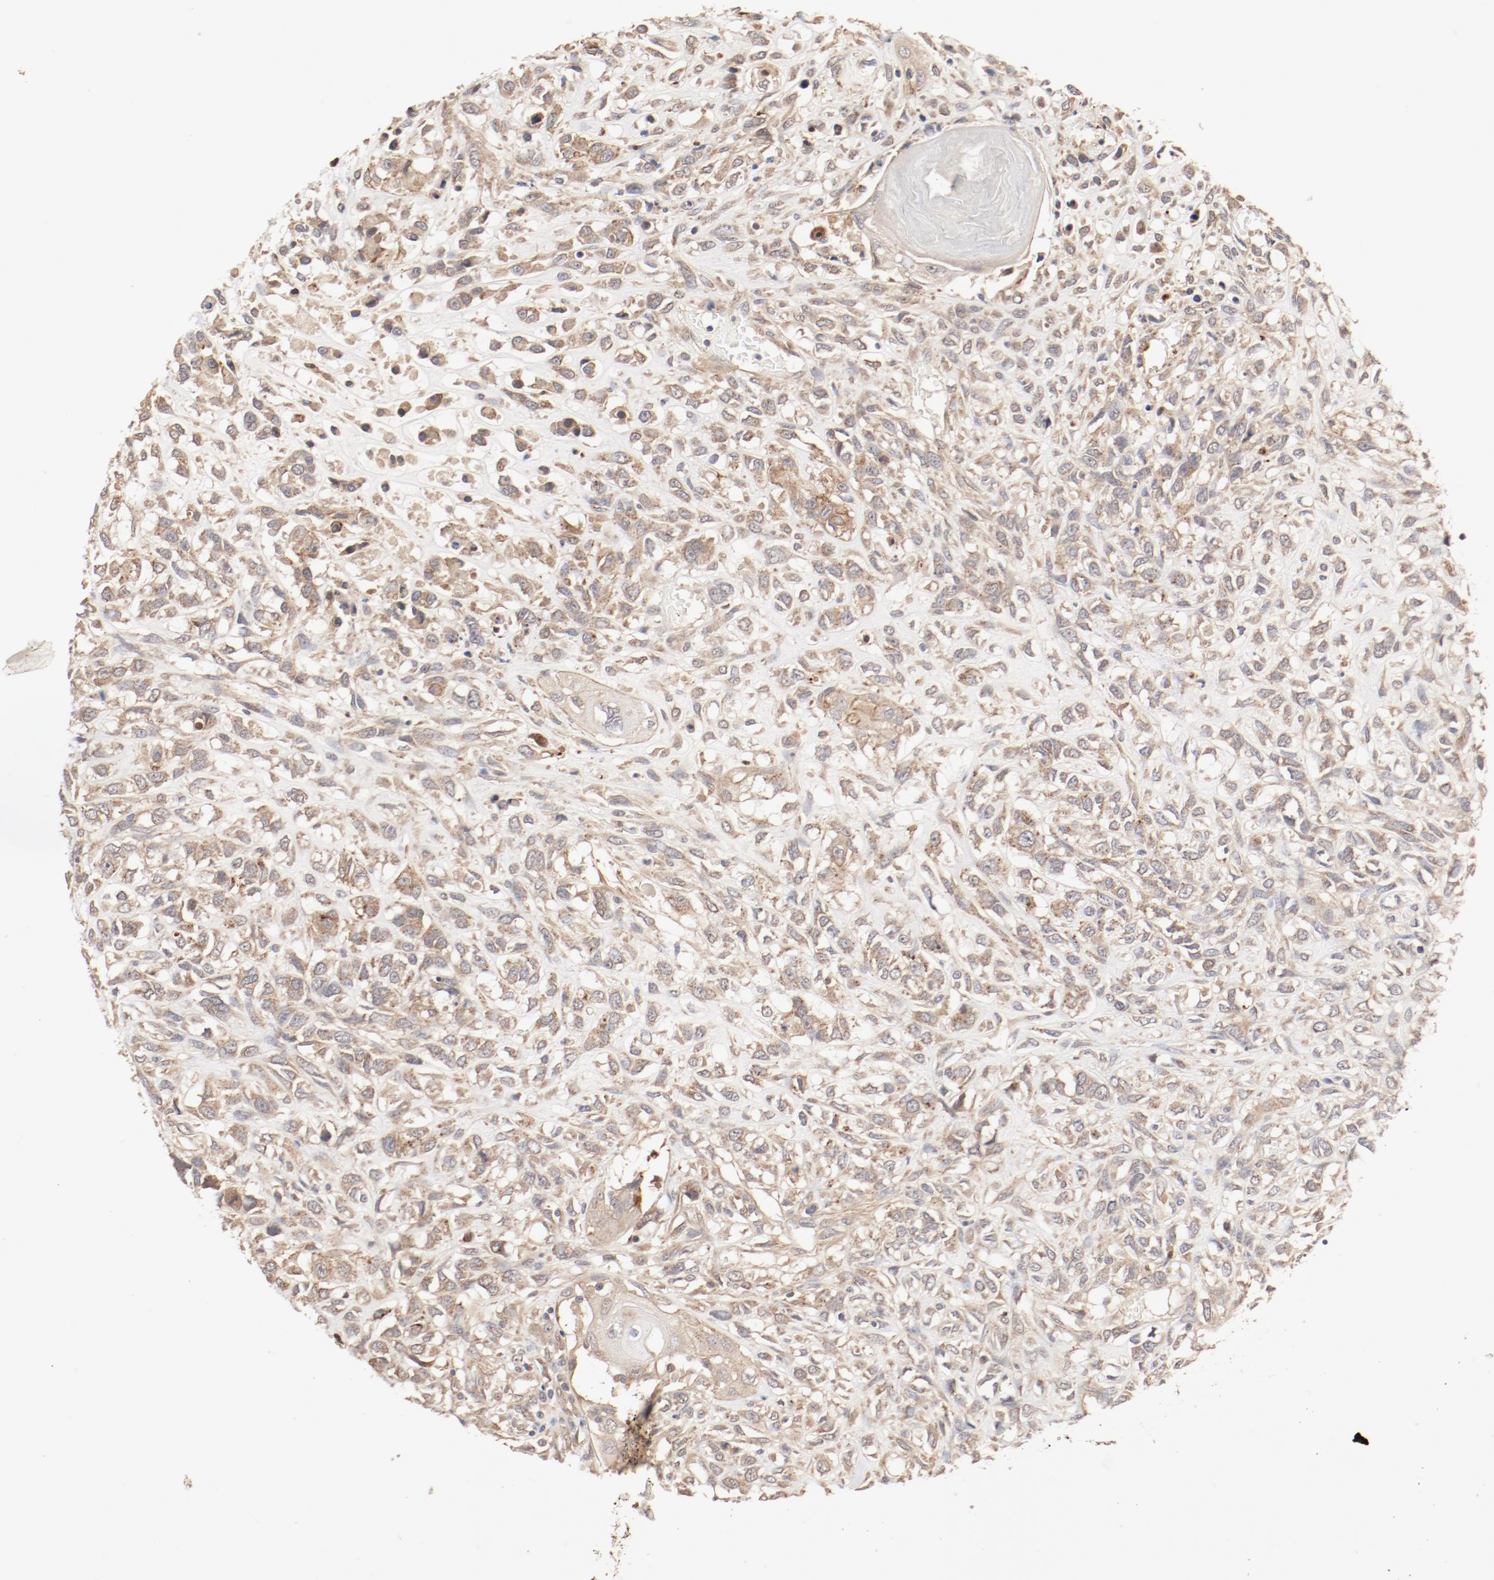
{"staining": {"intensity": "moderate", "quantity": ">75%", "location": "cytoplasmic/membranous"}, "tissue": "head and neck cancer", "cell_type": "Tumor cells", "image_type": "cancer", "snomed": [{"axis": "morphology", "description": "Necrosis, NOS"}, {"axis": "morphology", "description": "Neoplasm, malignant, NOS"}, {"axis": "topography", "description": "Salivary gland"}, {"axis": "topography", "description": "Head-Neck"}], "caption": "Head and neck malignant neoplasm stained with DAB (3,3'-diaminobenzidine) immunohistochemistry (IHC) shows medium levels of moderate cytoplasmic/membranous positivity in approximately >75% of tumor cells.", "gene": "IL3RA", "patient": {"sex": "male", "age": 43}}